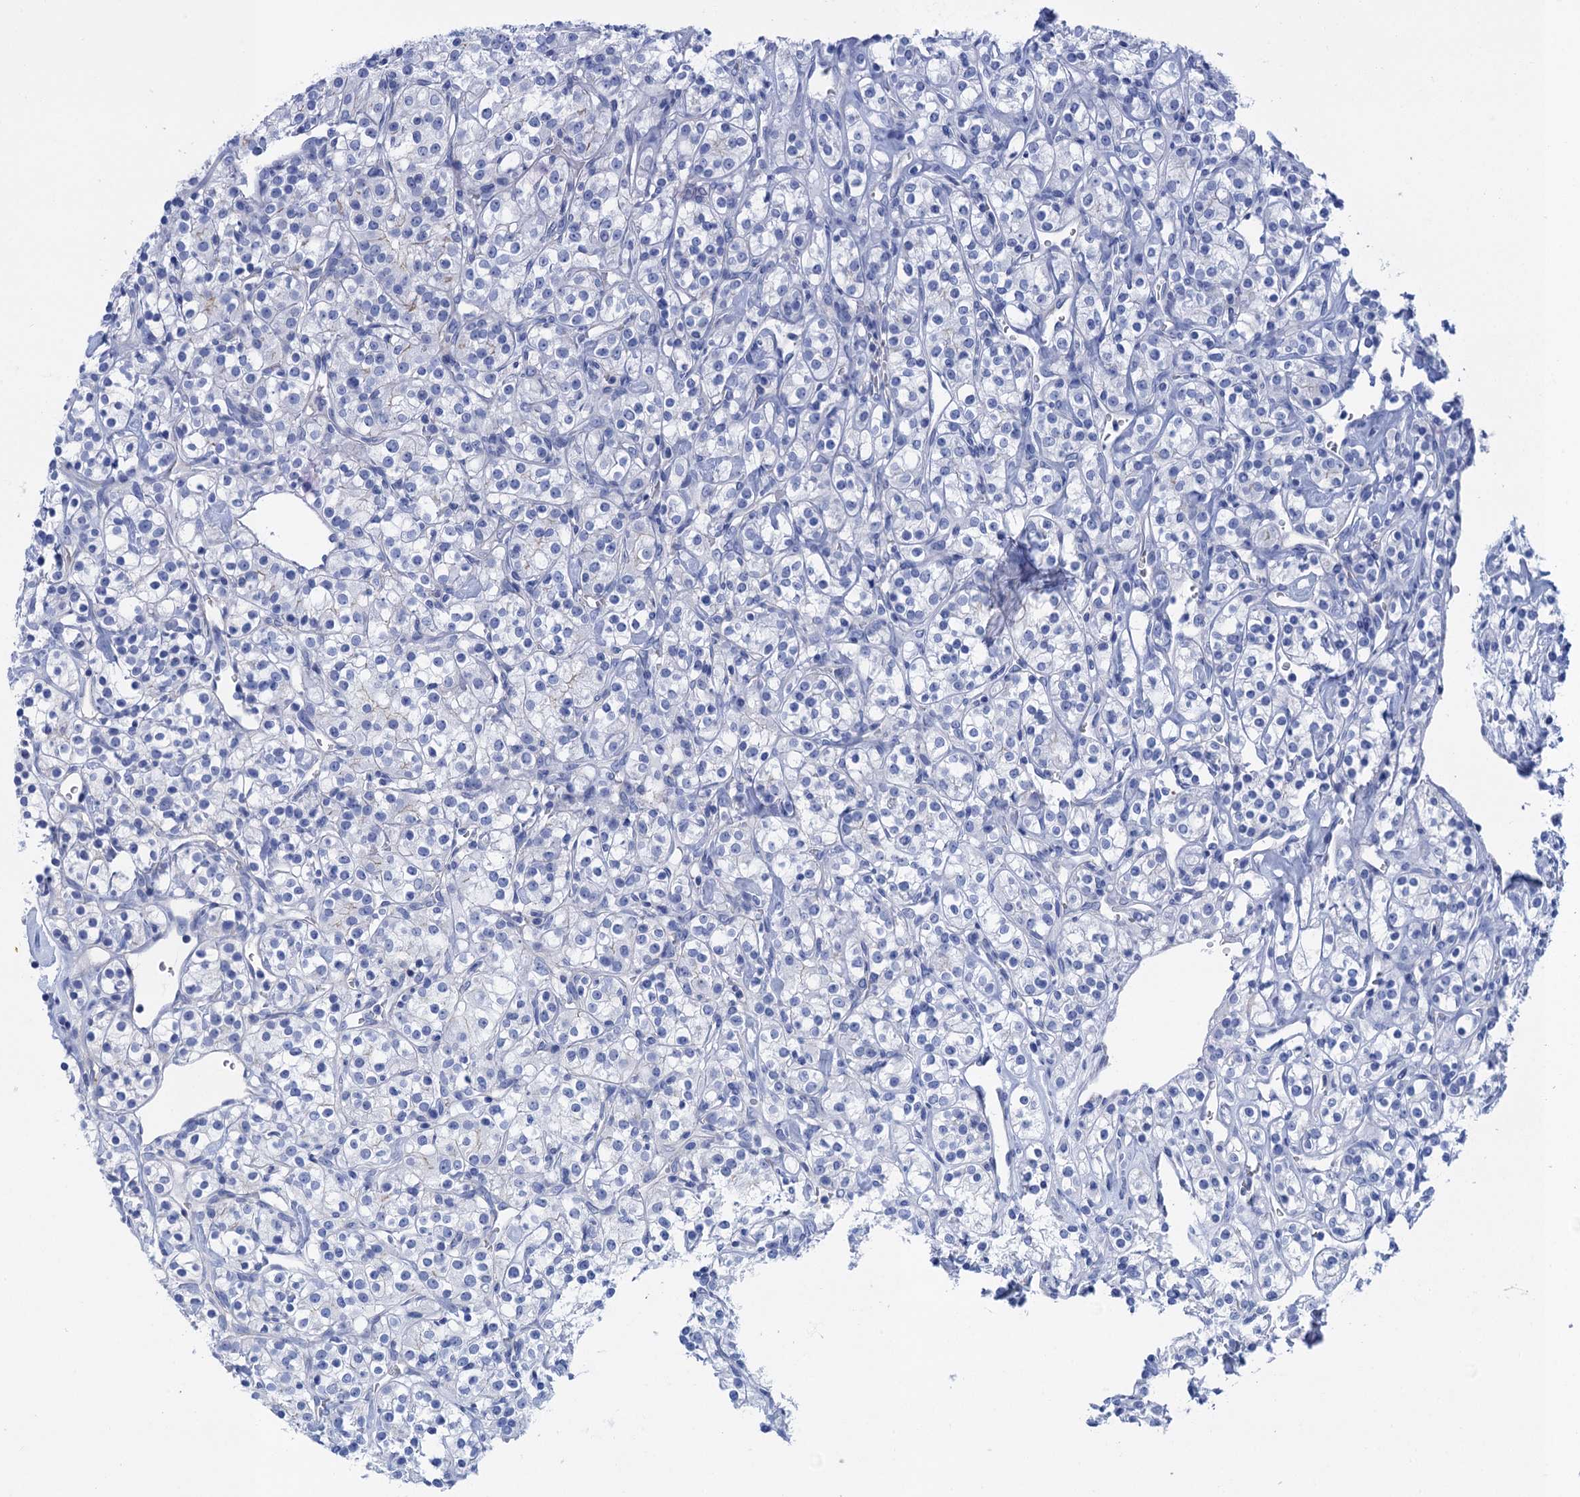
{"staining": {"intensity": "negative", "quantity": "none", "location": "none"}, "tissue": "renal cancer", "cell_type": "Tumor cells", "image_type": "cancer", "snomed": [{"axis": "morphology", "description": "Adenocarcinoma, NOS"}, {"axis": "topography", "description": "Kidney"}], "caption": "DAB immunohistochemical staining of human adenocarcinoma (renal) exhibits no significant staining in tumor cells.", "gene": "CALML5", "patient": {"sex": "male", "age": 77}}